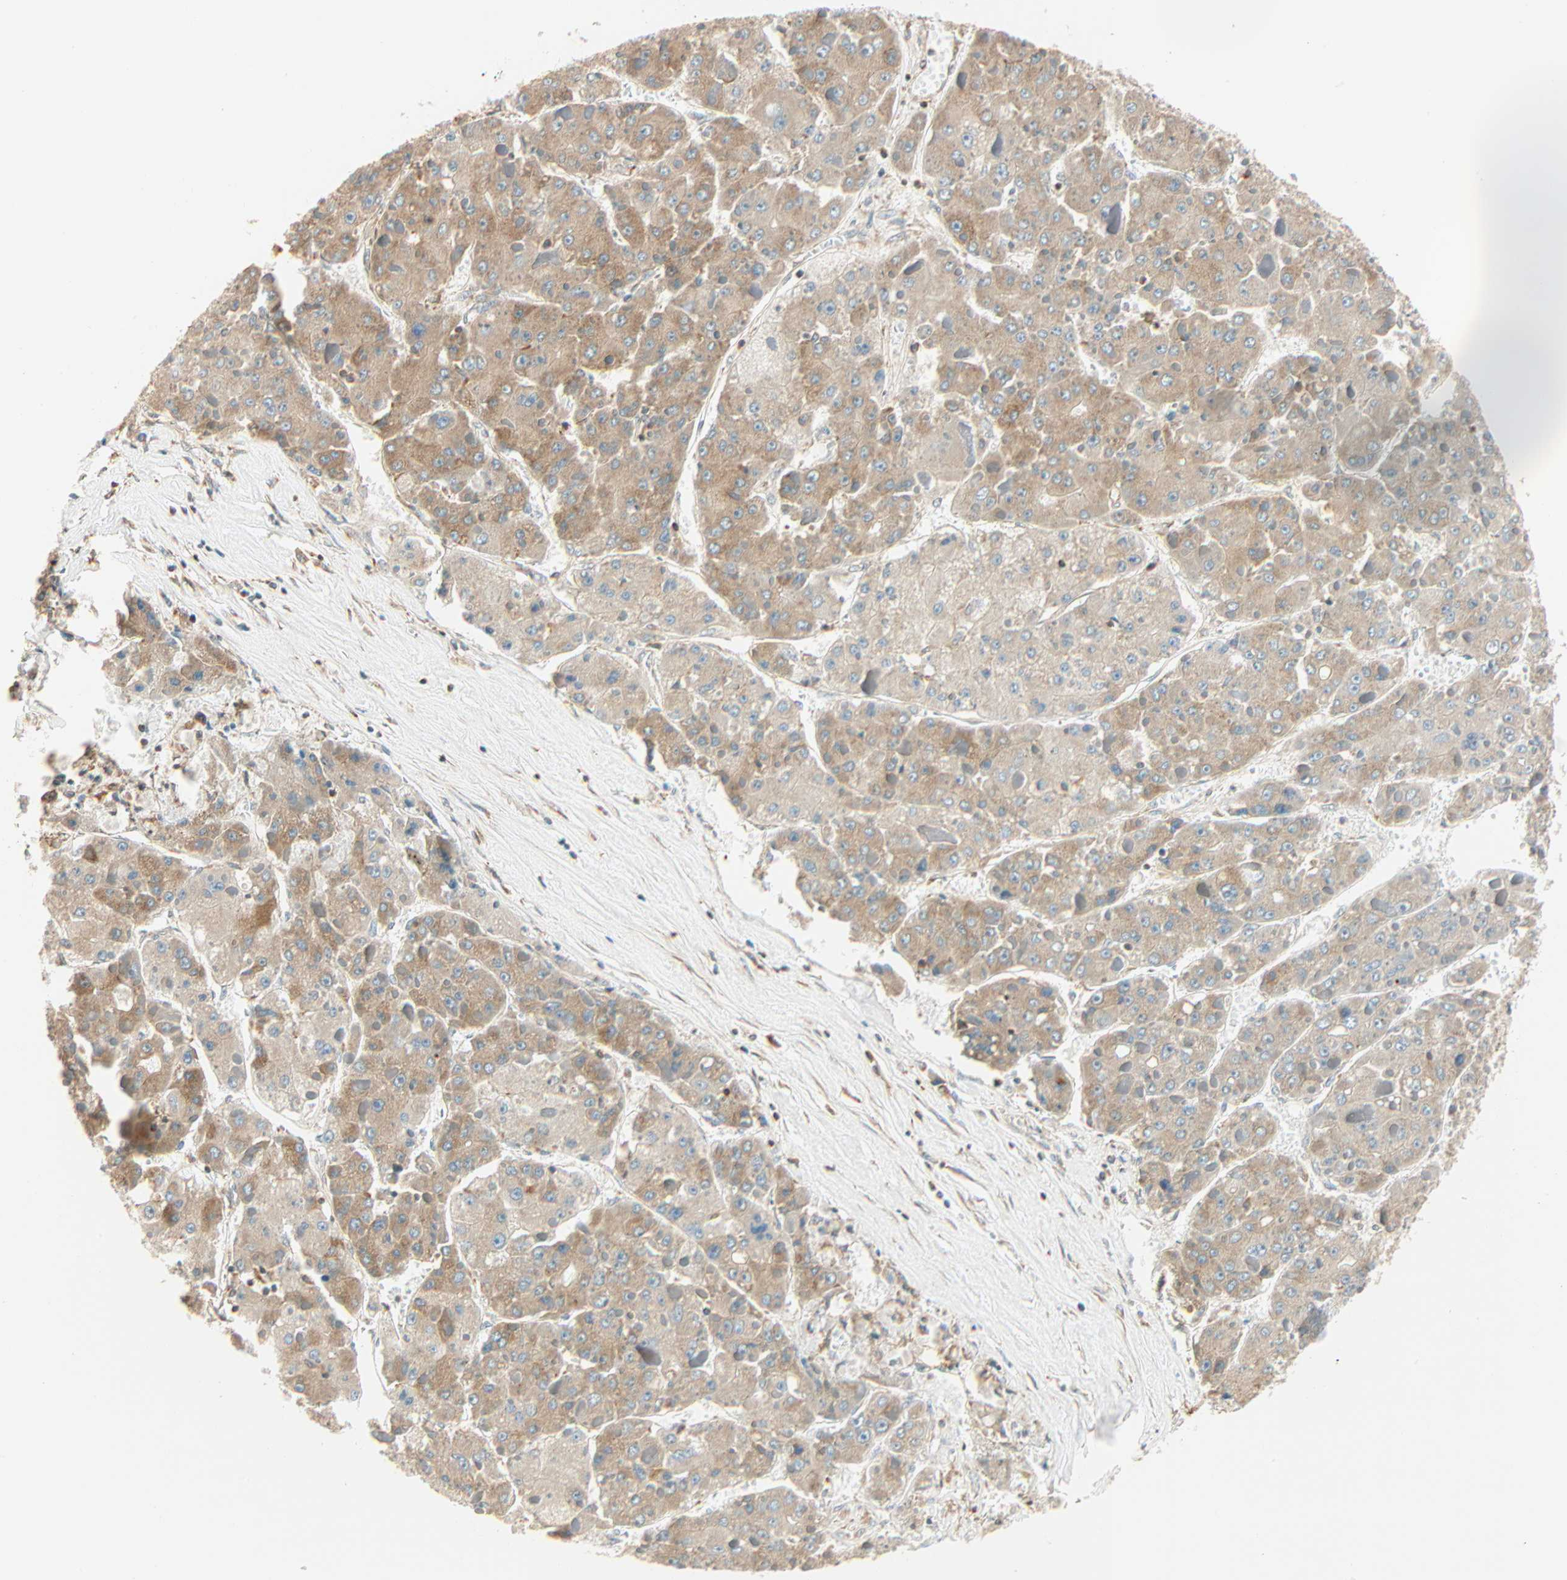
{"staining": {"intensity": "moderate", "quantity": ">75%", "location": "cytoplasmic/membranous"}, "tissue": "liver cancer", "cell_type": "Tumor cells", "image_type": "cancer", "snomed": [{"axis": "morphology", "description": "Carcinoma, Hepatocellular, NOS"}, {"axis": "topography", "description": "Liver"}], "caption": "Immunohistochemical staining of liver hepatocellular carcinoma demonstrates medium levels of moderate cytoplasmic/membranous protein staining in about >75% of tumor cells.", "gene": "PNPLA6", "patient": {"sex": "female", "age": 73}}